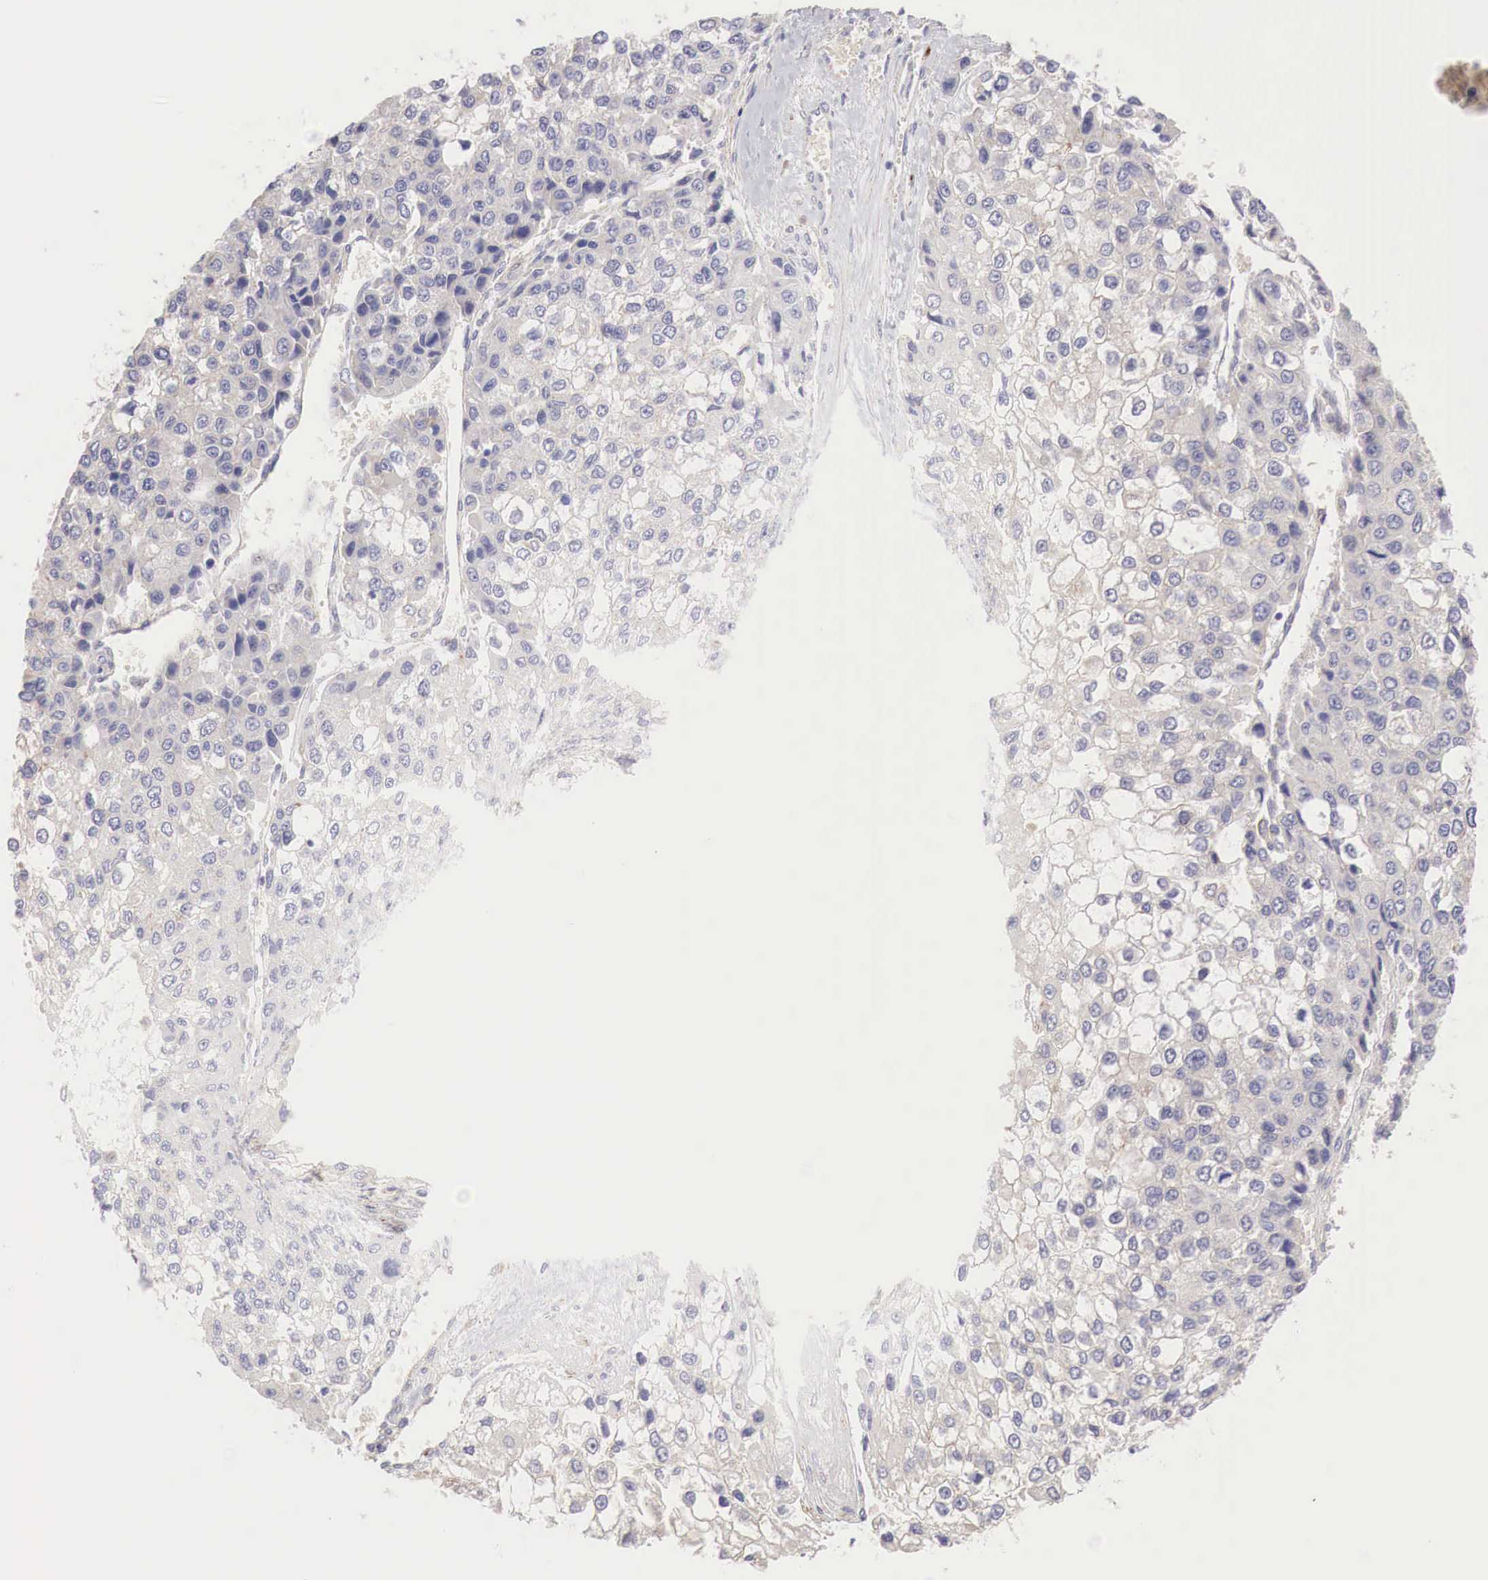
{"staining": {"intensity": "negative", "quantity": "none", "location": "none"}, "tissue": "liver cancer", "cell_type": "Tumor cells", "image_type": "cancer", "snomed": [{"axis": "morphology", "description": "Carcinoma, Hepatocellular, NOS"}, {"axis": "topography", "description": "Liver"}], "caption": "IHC of liver hepatocellular carcinoma demonstrates no staining in tumor cells.", "gene": "KLHDC7B", "patient": {"sex": "female", "age": 66}}